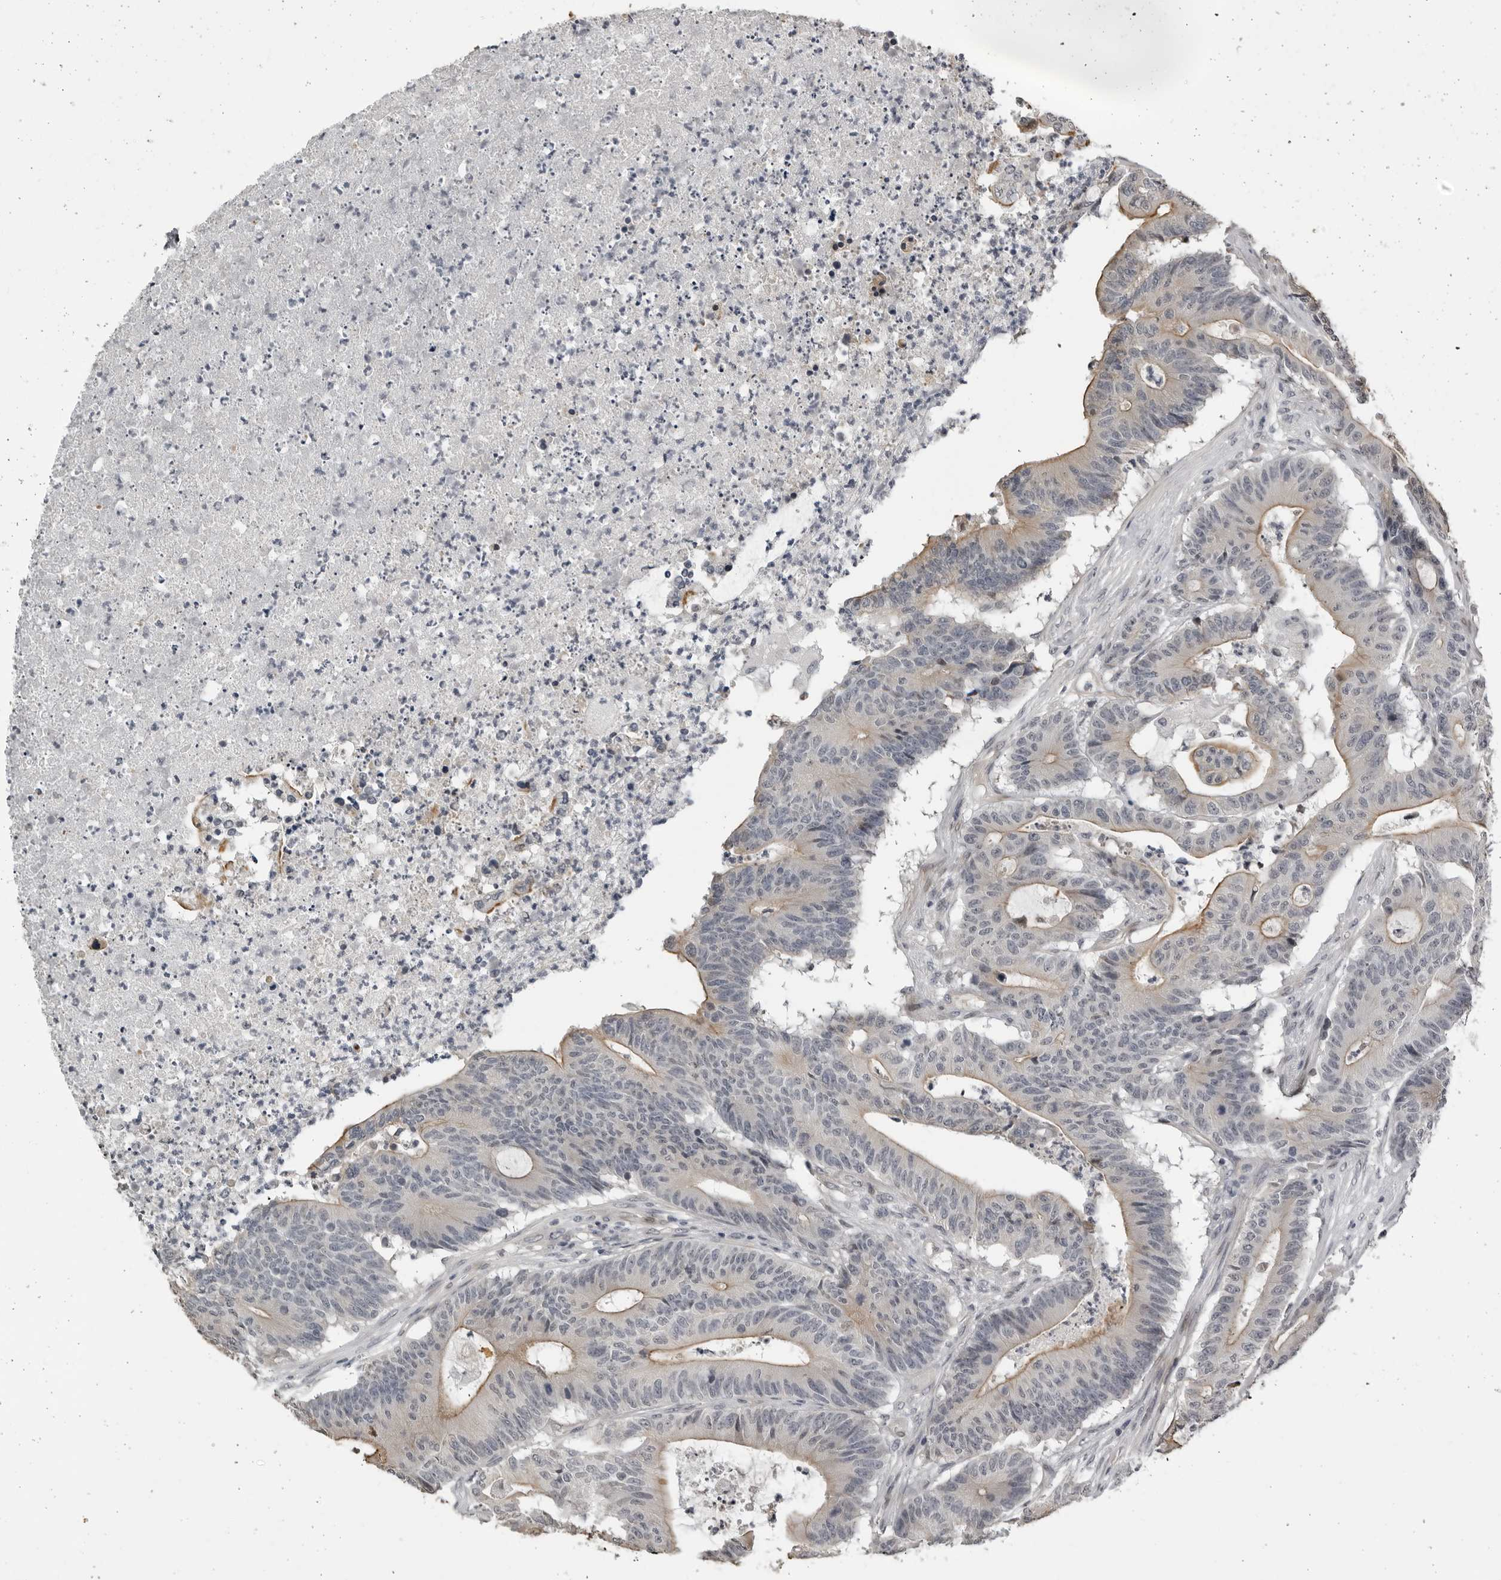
{"staining": {"intensity": "moderate", "quantity": "25%-75%", "location": "cytoplasmic/membranous"}, "tissue": "colorectal cancer", "cell_type": "Tumor cells", "image_type": "cancer", "snomed": [{"axis": "morphology", "description": "Adenocarcinoma, NOS"}, {"axis": "topography", "description": "Colon"}], "caption": "Immunohistochemistry of human colorectal cancer exhibits medium levels of moderate cytoplasmic/membranous staining in about 25%-75% of tumor cells.", "gene": "PRRX2", "patient": {"sex": "female", "age": 84}}